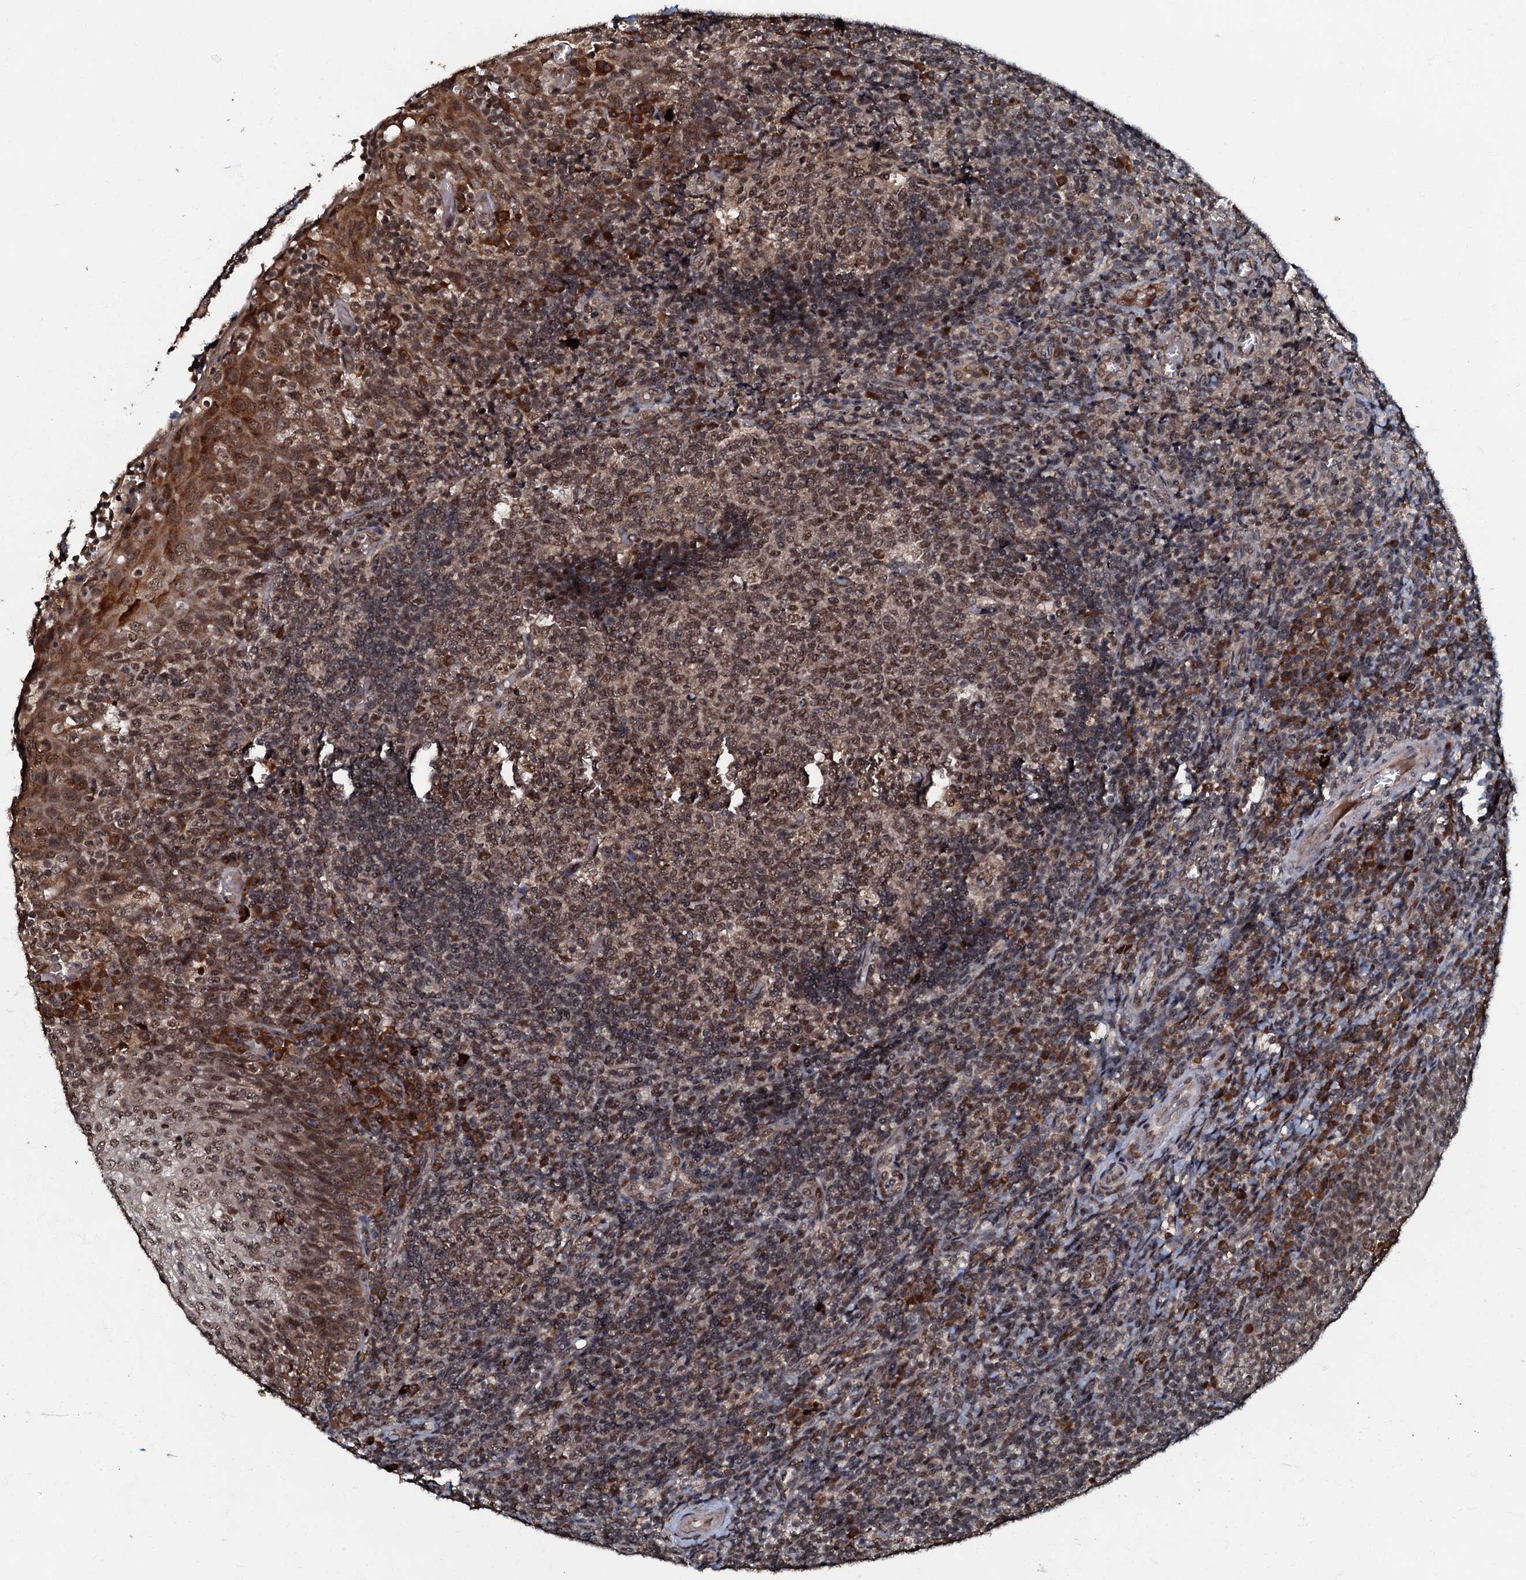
{"staining": {"intensity": "moderate", "quantity": ">75%", "location": "nuclear"}, "tissue": "tonsil", "cell_type": "Germinal center cells", "image_type": "normal", "snomed": [{"axis": "morphology", "description": "Normal tissue, NOS"}, {"axis": "topography", "description": "Tonsil"}], "caption": "Protein staining demonstrates moderate nuclear positivity in approximately >75% of germinal center cells in normal tonsil.", "gene": "C18orf32", "patient": {"sex": "female", "age": 19}}